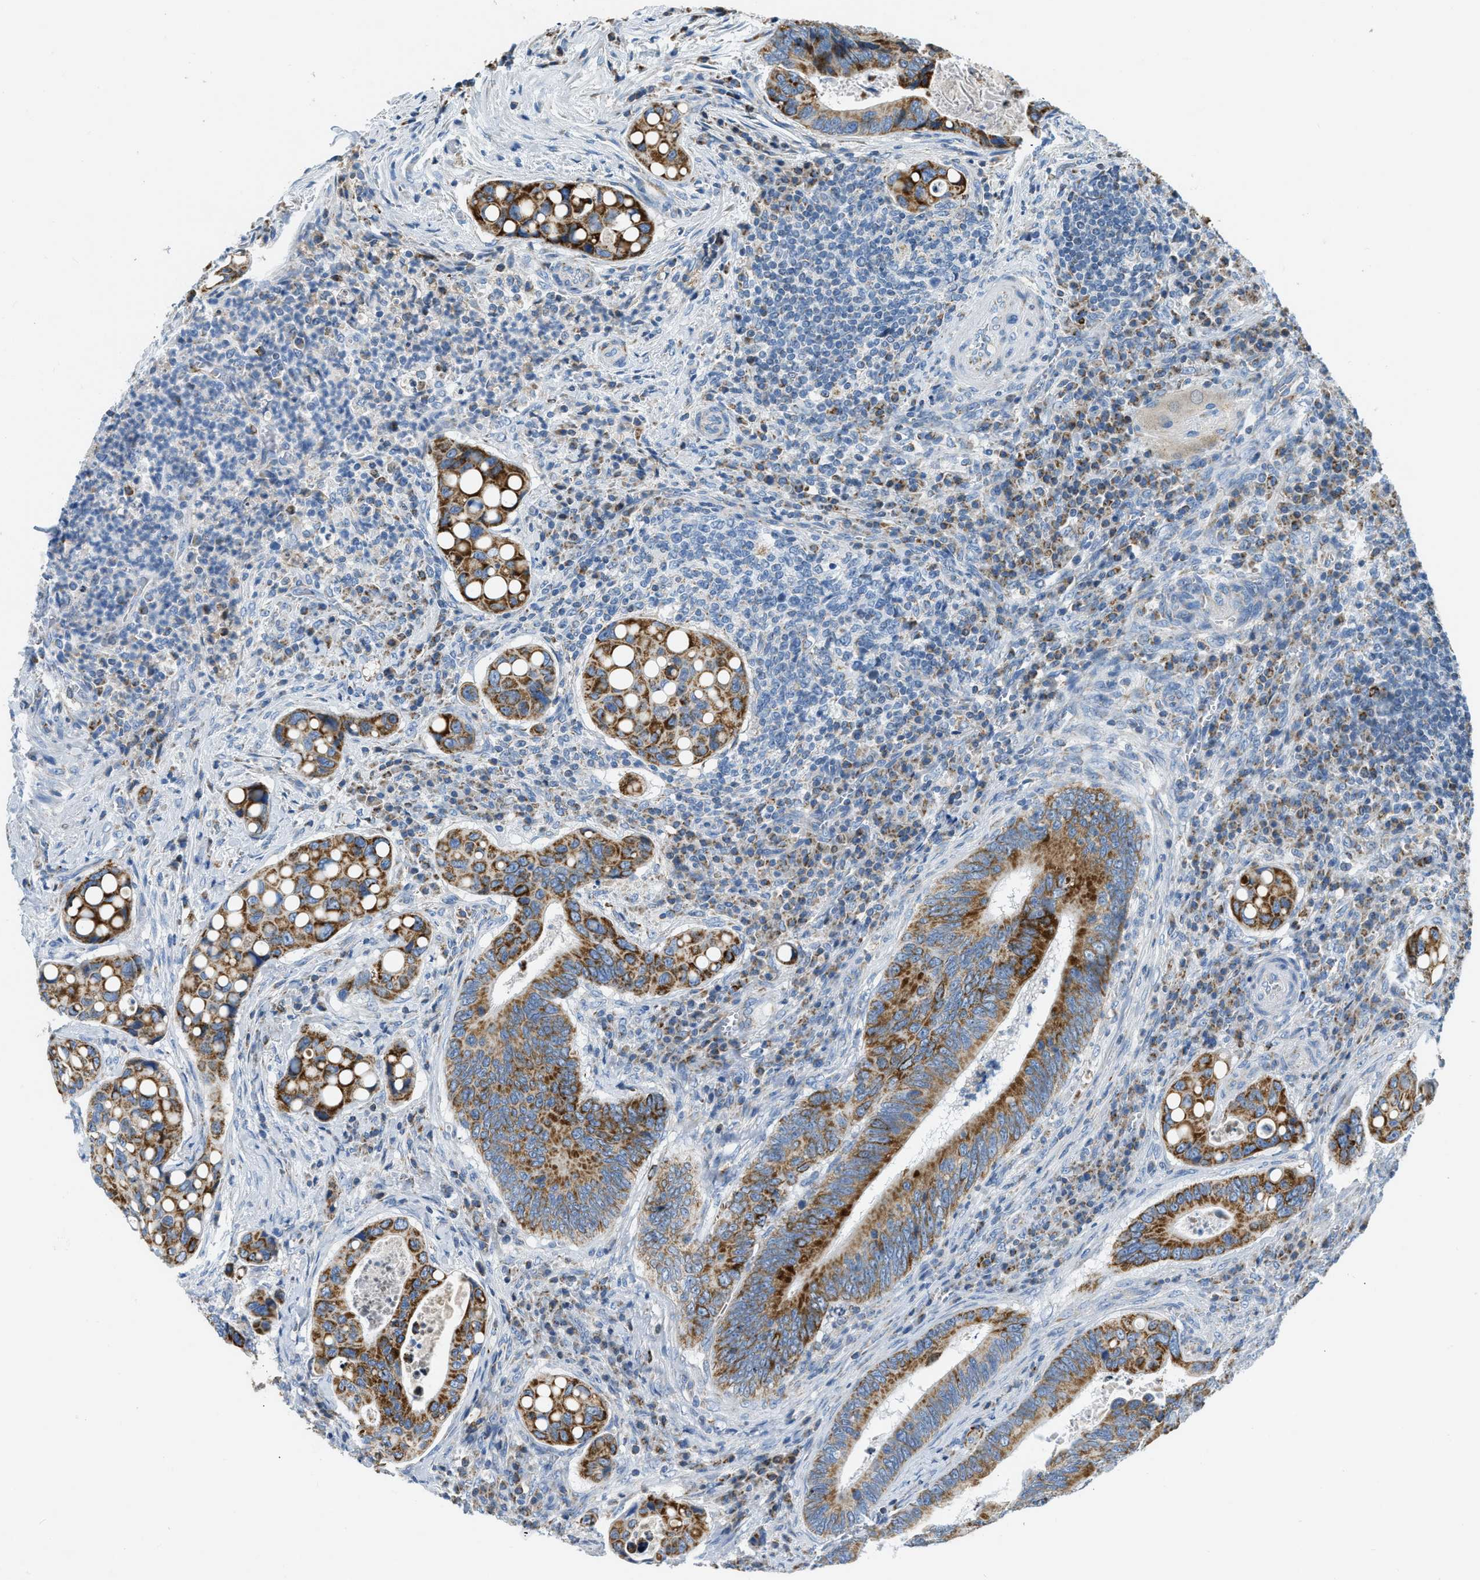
{"staining": {"intensity": "moderate", "quantity": ">75%", "location": "cytoplasmic/membranous"}, "tissue": "colorectal cancer", "cell_type": "Tumor cells", "image_type": "cancer", "snomed": [{"axis": "morphology", "description": "Inflammation, NOS"}, {"axis": "morphology", "description": "Adenocarcinoma, NOS"}, {"axis": "topography", "description": "Colon"}], "caption": "Protein staining of colorectal cancer tissue exhibits moderate cytoplasmic/membranous expression in approximately >75% of tumor cells.", "gene": "ACADVL", "patient": {"sex": "male", "age": 72}}